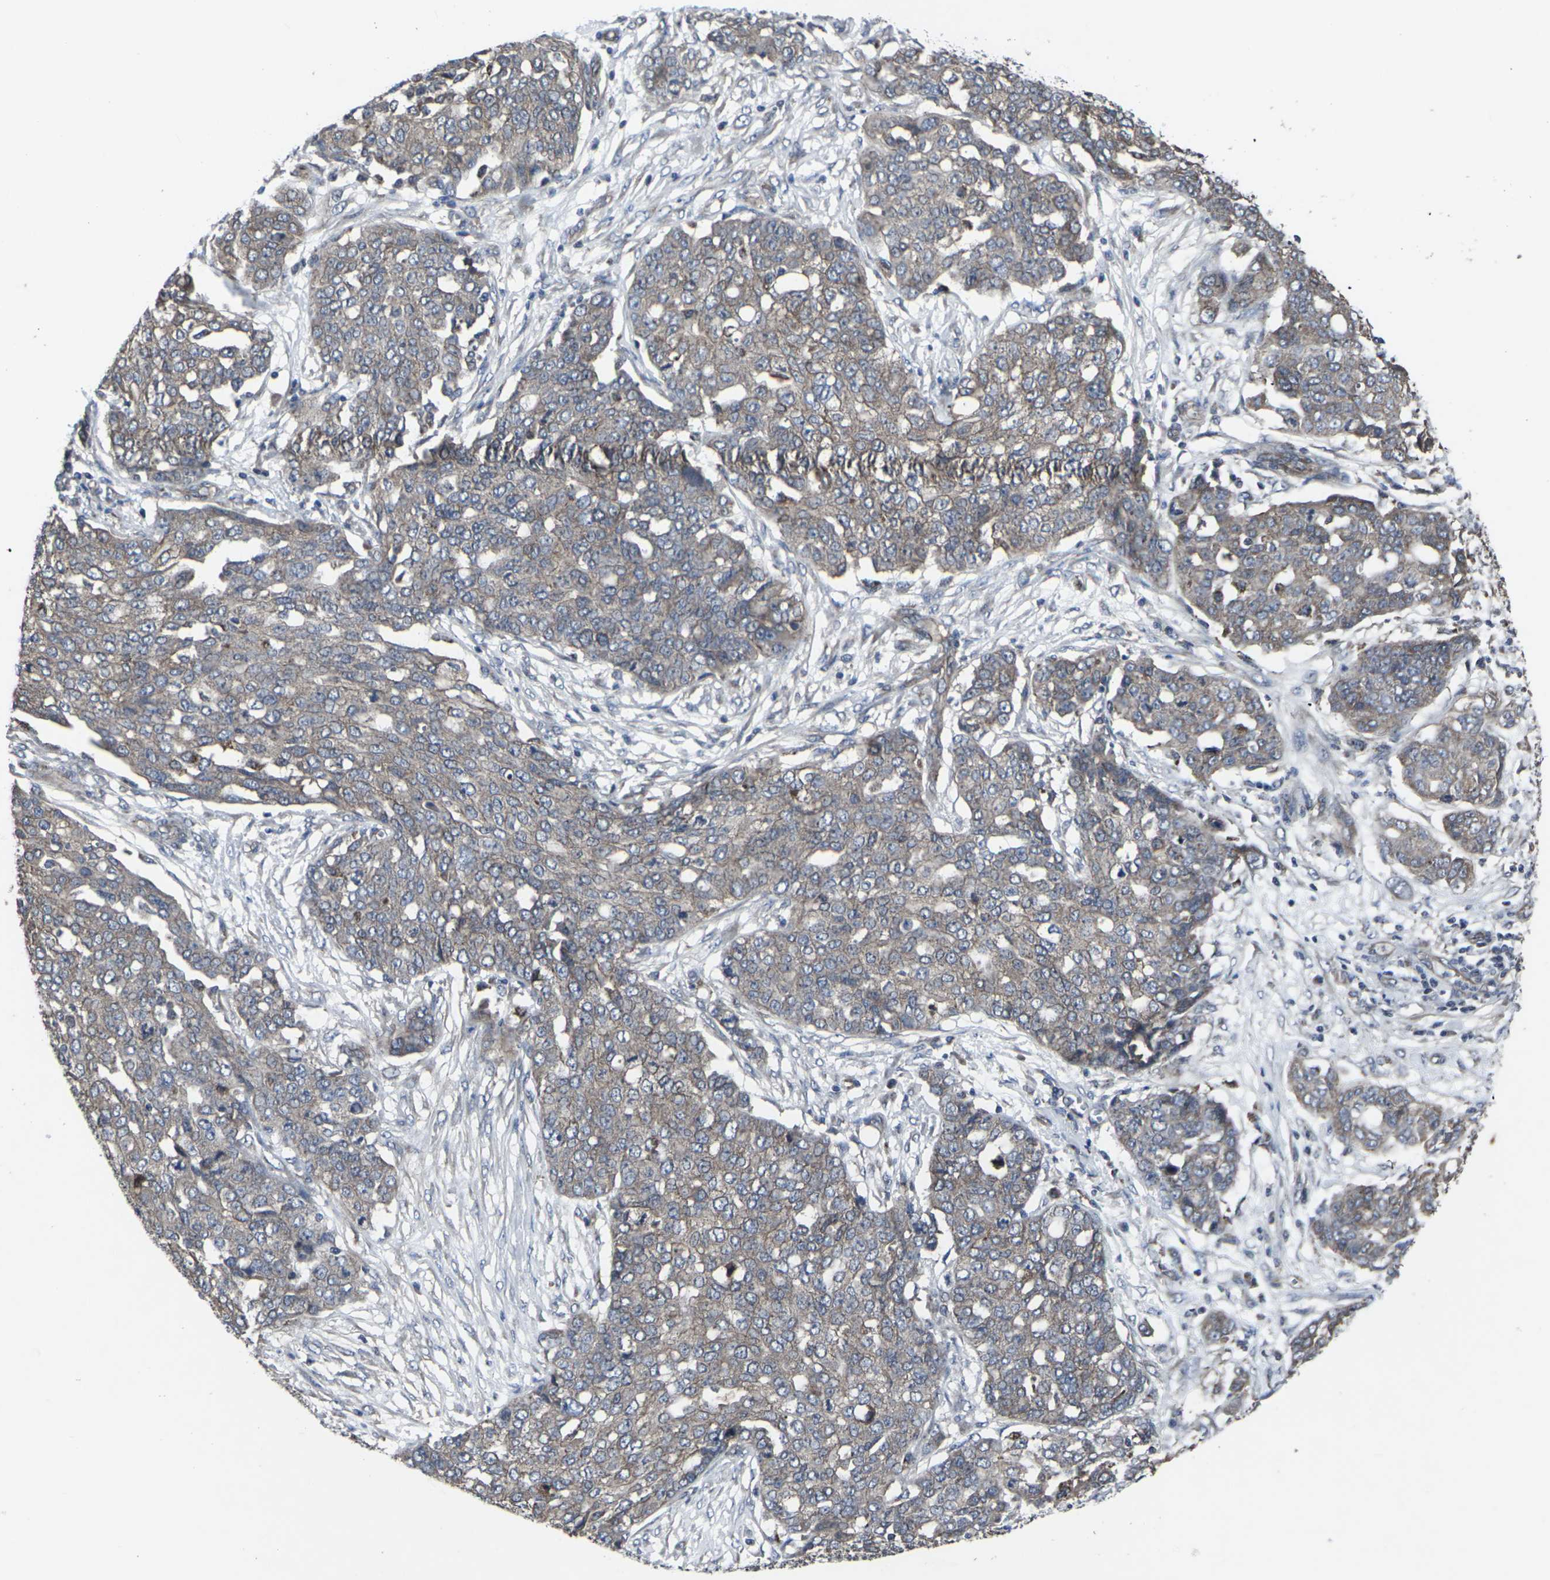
{"staining": {"intensity": "weak", "quantity": ">75%", "location": "cytoplasmic/membranous"}, "tissue": "ovarian cancer", "cell_type": "Tumor cells", "image_type": "cancer", "snomed": [{"axis": "morphology", "description": "Cystadenocarcinoma, serous, NOS"}, {"axis": "topography", "description": "Soft tissue"}, {"axis": "topography", "description": "Ovary"}], "caption": "IHC photomicrograph of neoplastic tissue: human ovarian serous cystadenocarcinoma stained using immunohistochemistry (IHC) exhibits low levels of weak protein expression localized specifically in the cytoplasmic/membranous of tumor cells, appearing as a cytoplasmic/membranous brown color.", "gene": "MAPKAPK2", "patient": {"sex": "female", "age": 57}}